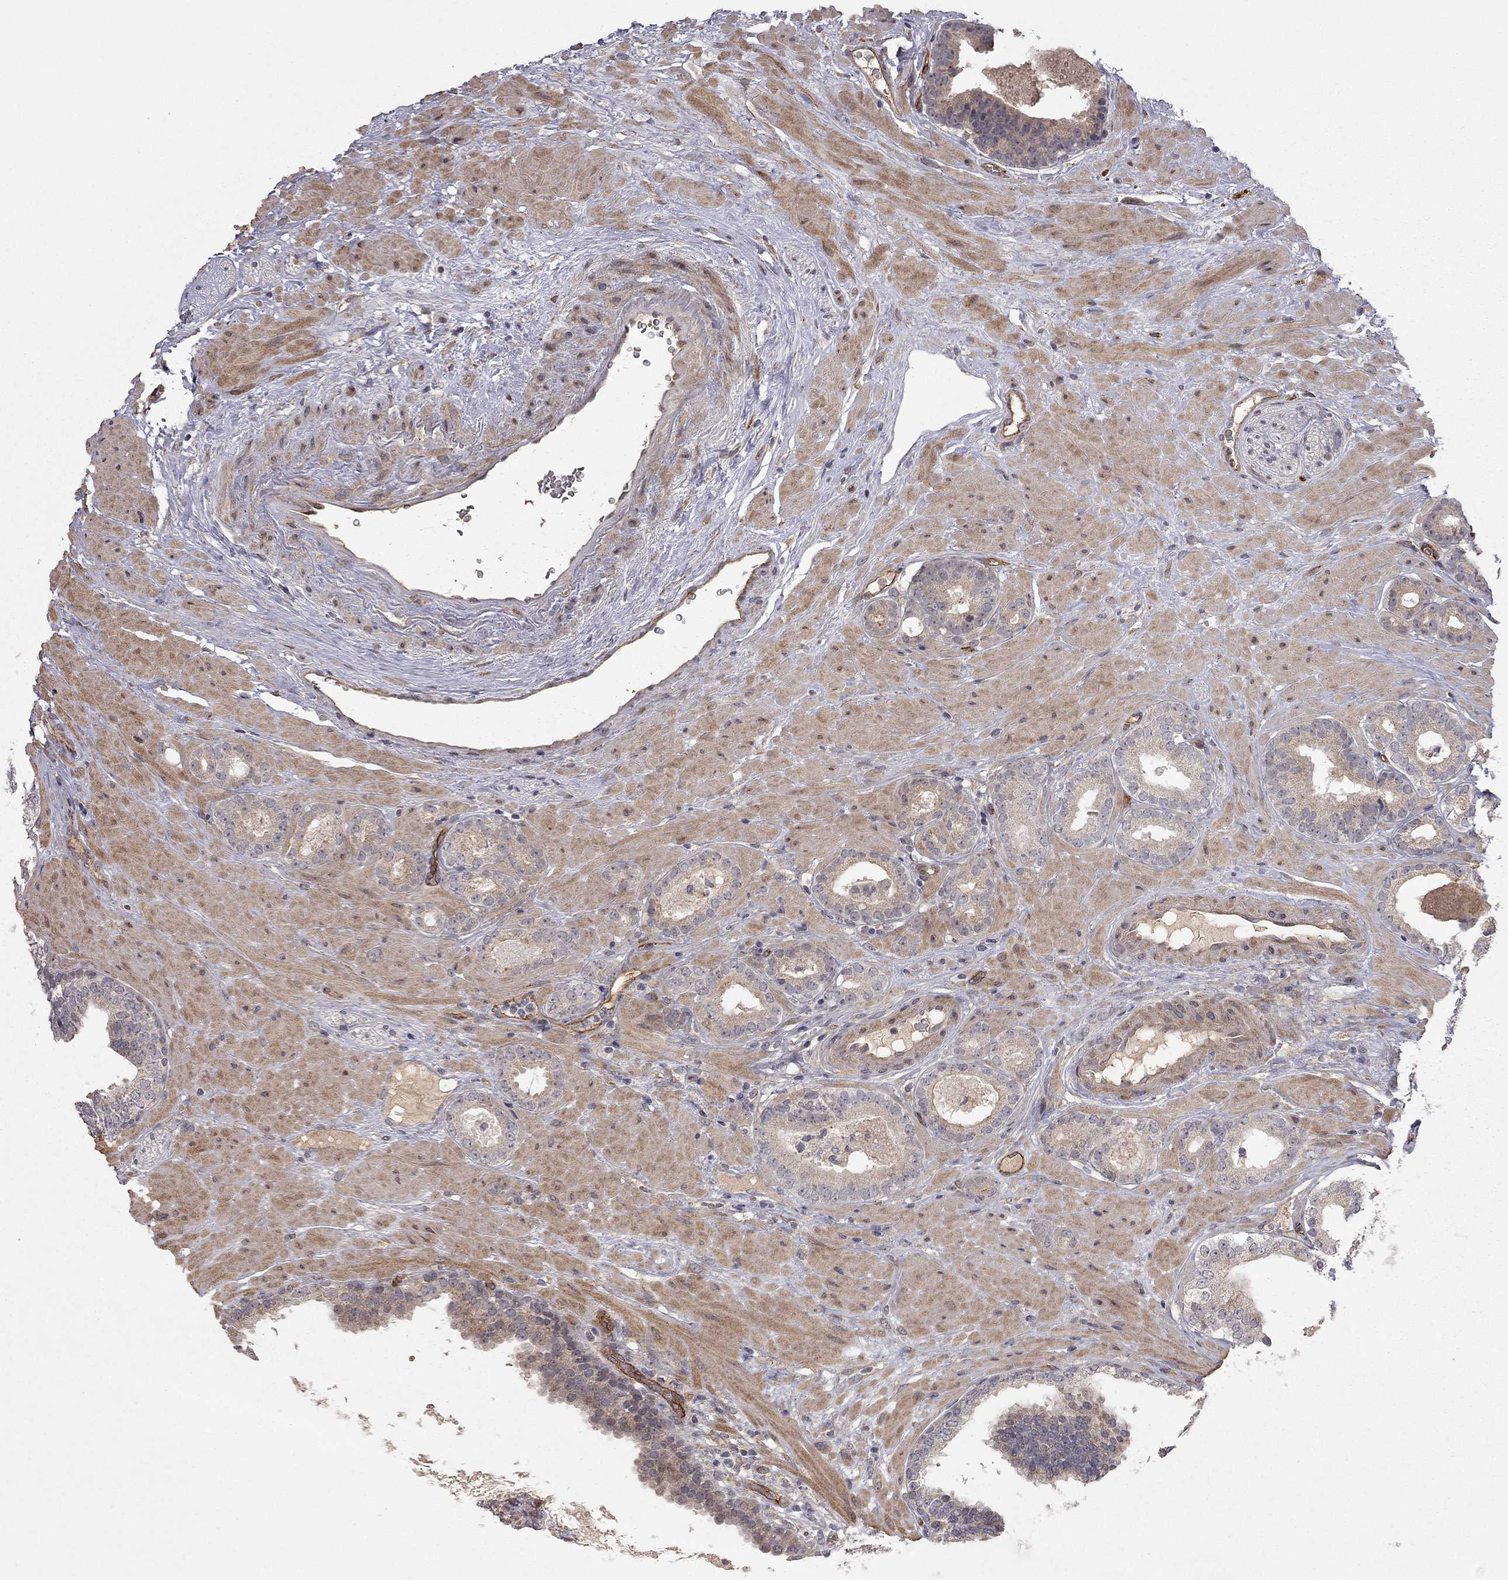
{"staining": {"intensity": "weak", "quantity": "<25%", "location": "cytoplasmic/membranous"}, "tissue": "prostate cancer", "cell_type": "Tumor cells", "image_type": "cancer", "snomed": [{"axis": "morphology", "description": "Adenocarcinoma, Low grade"}, {"axis": "topography", "description": "Prostate"}], "caption": "Tumor cells show no significant protein positivity in prostate low-grade adenocarcinoma.", "gene": "EXOC3L2", "patient": {"sex": "male", "age": 60}}